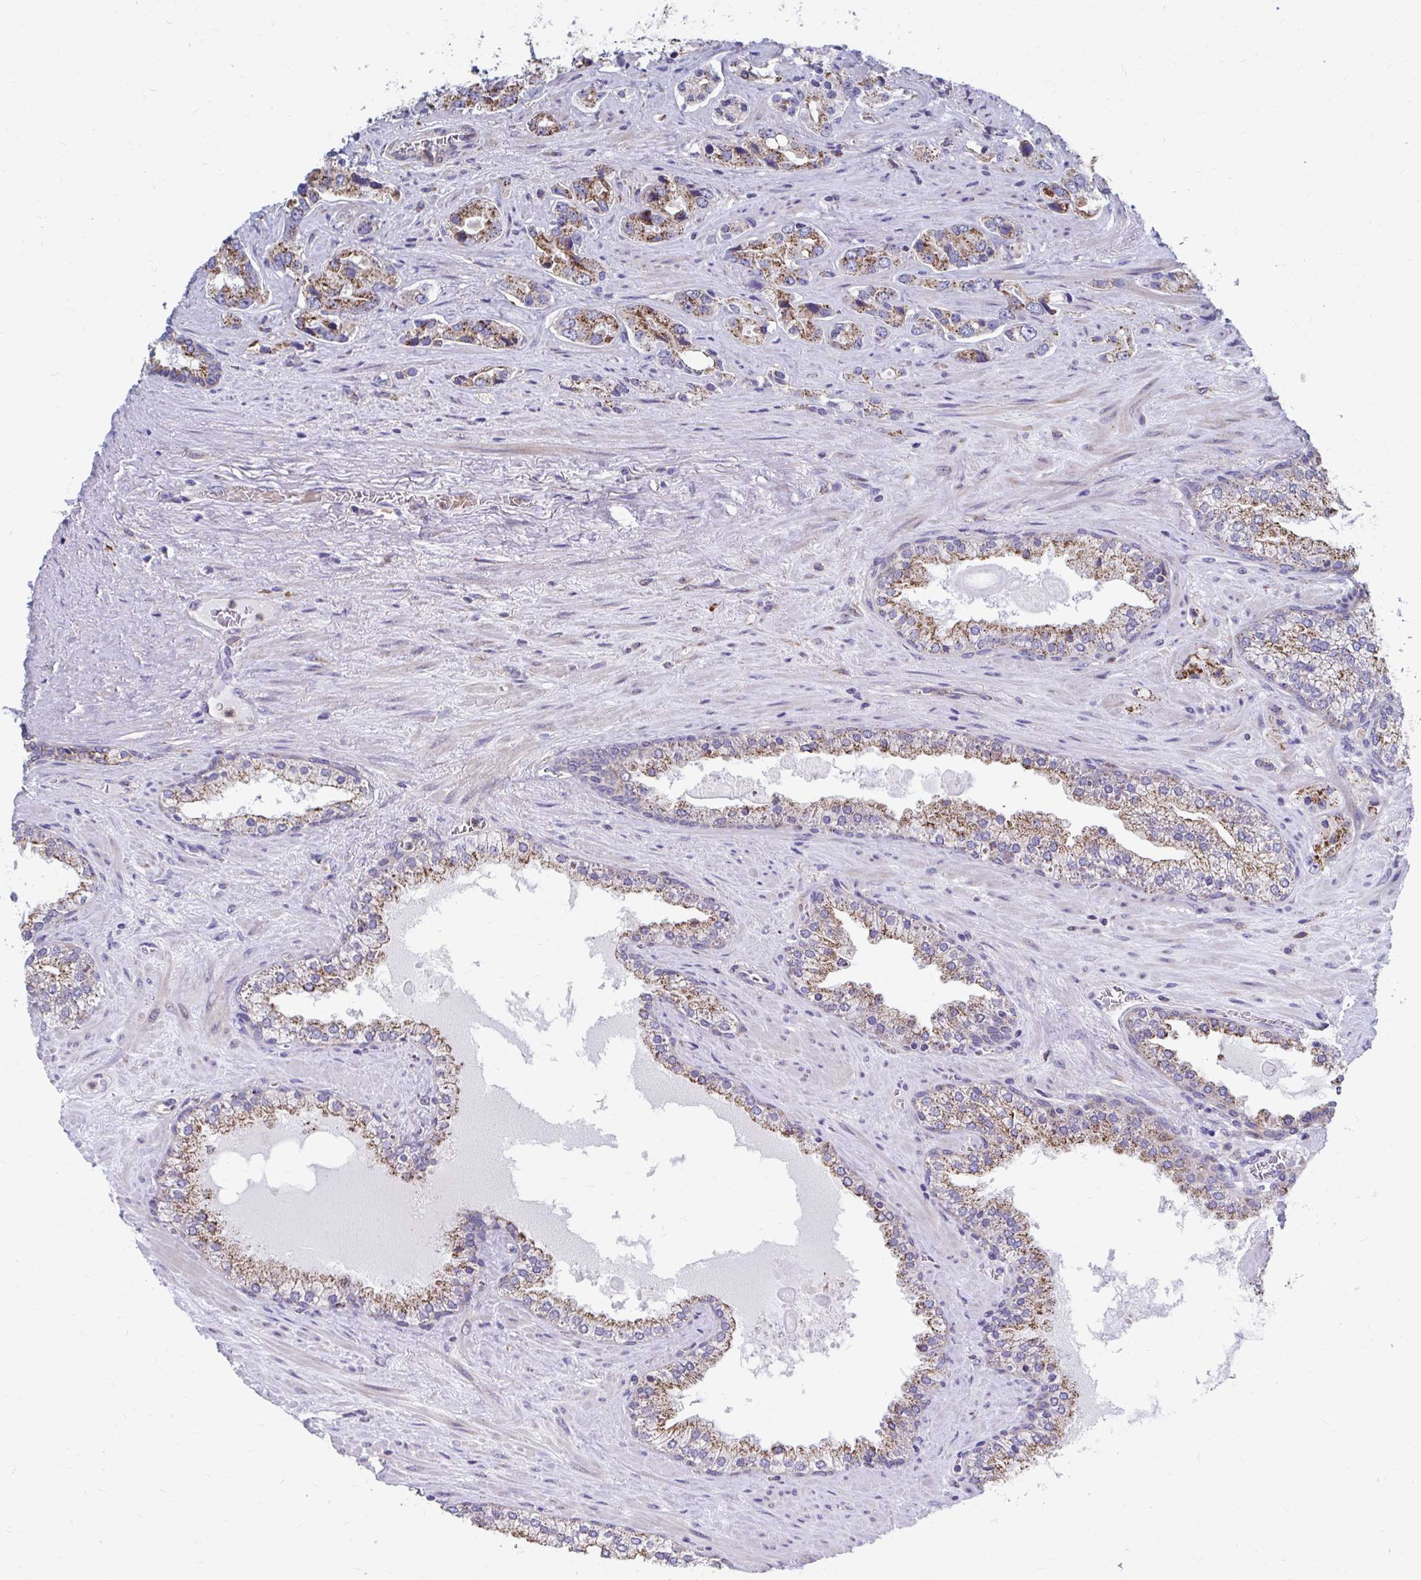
{"staining": {"intensity": "moderate", "quantity": "25%-75%", "location": "cytoplasmic/membranous"}, "tissue": "prostate cancer", "cell_type": "Tumor cells", "image_type": "cancer", "snomed": [{"axis": "morphology", "description": "Adenocarcinoma, High grade"}, {"axis": "topography", "description": "Prostate"}], "caption": "IHC histopathology image of human prostate cancer (adenocarcinoma (high-grade)) stained for a protein (brown), which demonstrates medium levels of moderate cytoplasmic/membranous expression in about 25%-75% of tumor cells.", "gene": "FKBP2", "patient": {"sex": "male", "age": 67}}